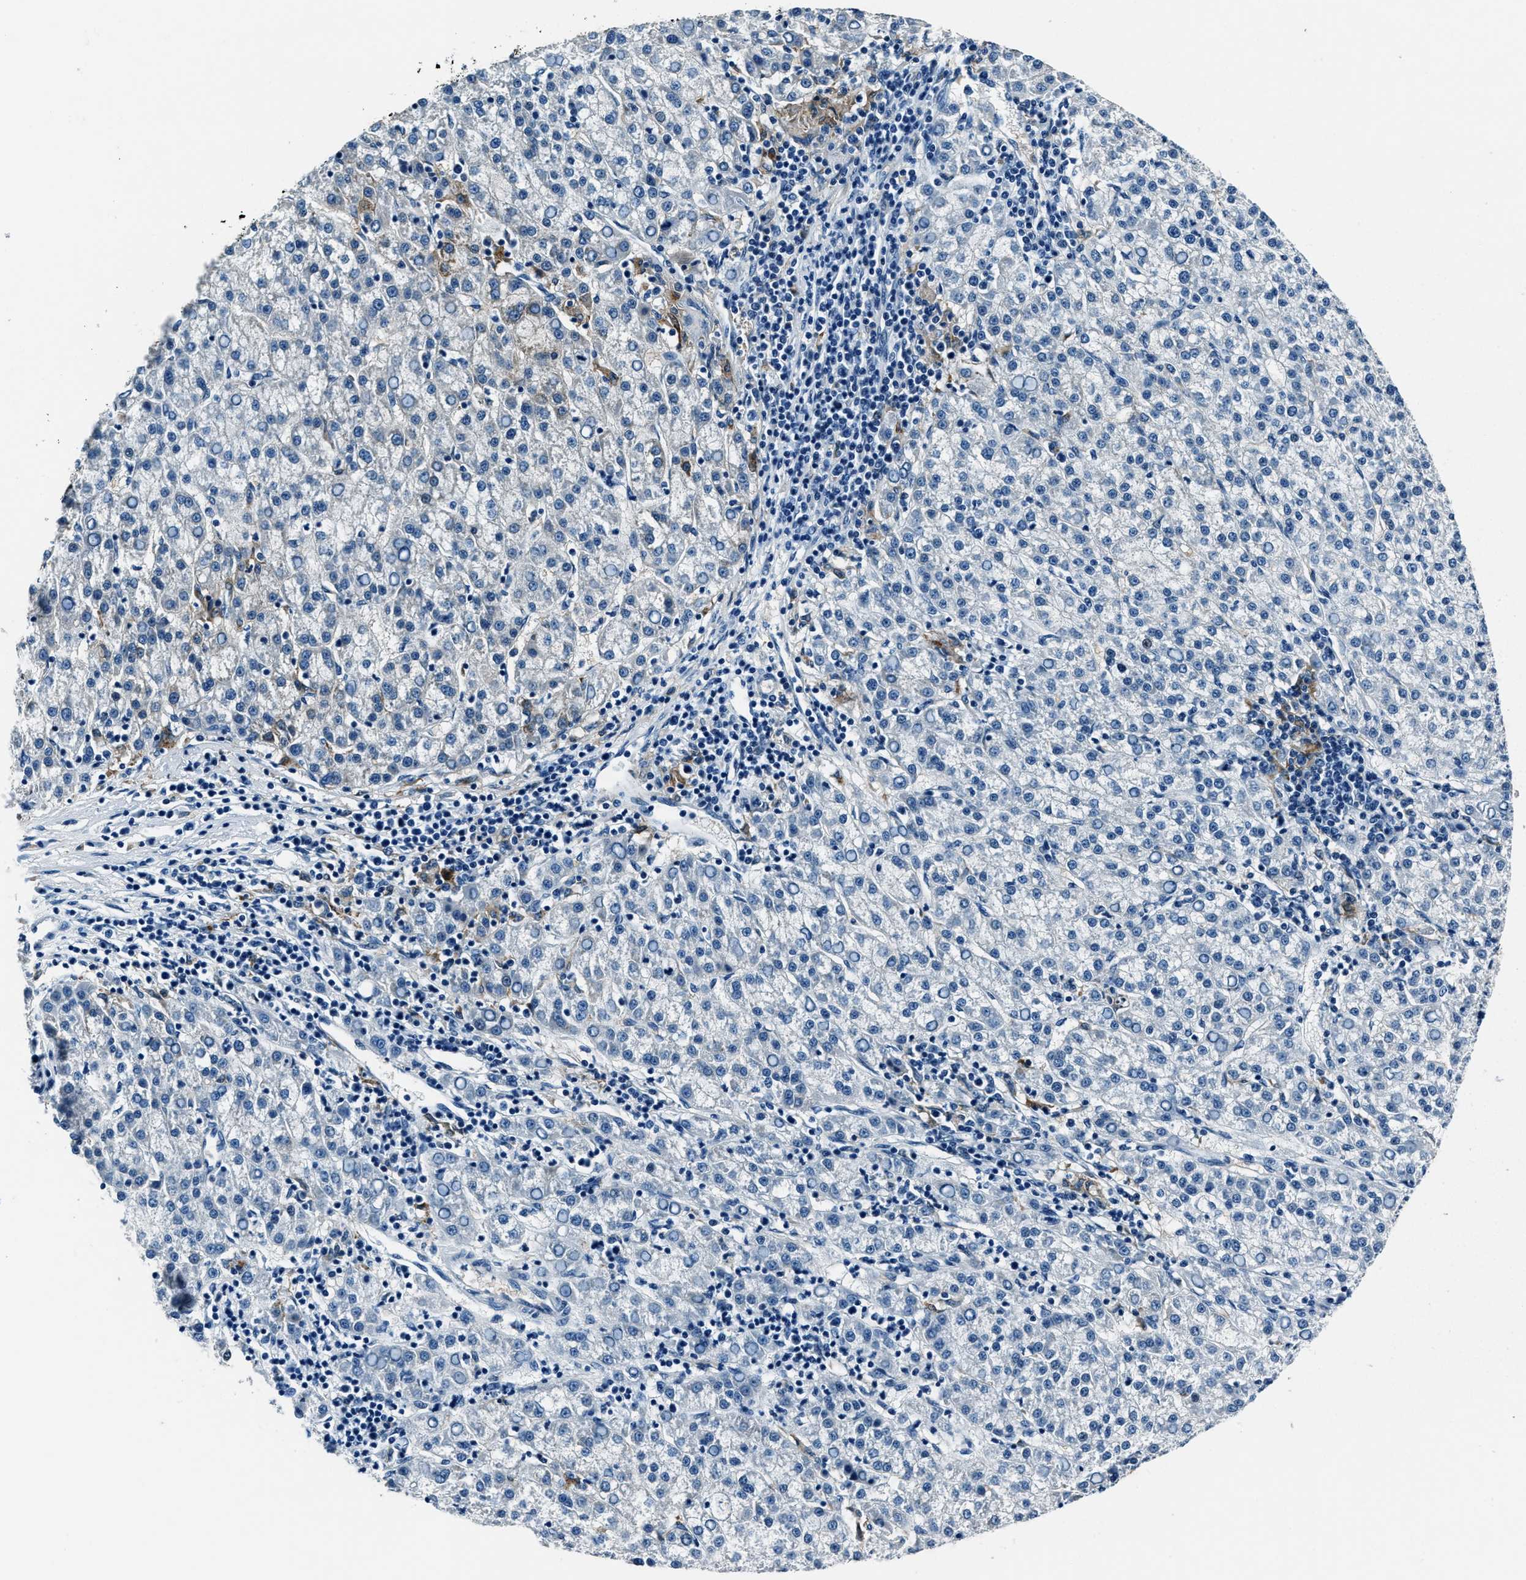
{"staining": {"intensity": "negative", "quantity": "none", "location": "none"}, "tissue": "liver cancer", "cell_type": "Tumor cells", "image_type": "cancer", "snomed": [{"axis": "morphology", "description": "Carcinoma, Hepatocellular, NOS"}, {"axis": "topography", "description": "Liver"}], "caption": "High magnification brightfield microscopy of liver cancer stained with DAB (3,3'-diaminobenzidine) (brown) and counterstained with hematoxylin (blue): tumor cells show no significant staining. (IHC, brightfield microscopy, high magnification).", "gene": "PTPDC1", "patient": {"sex": "female", "age": 58}}